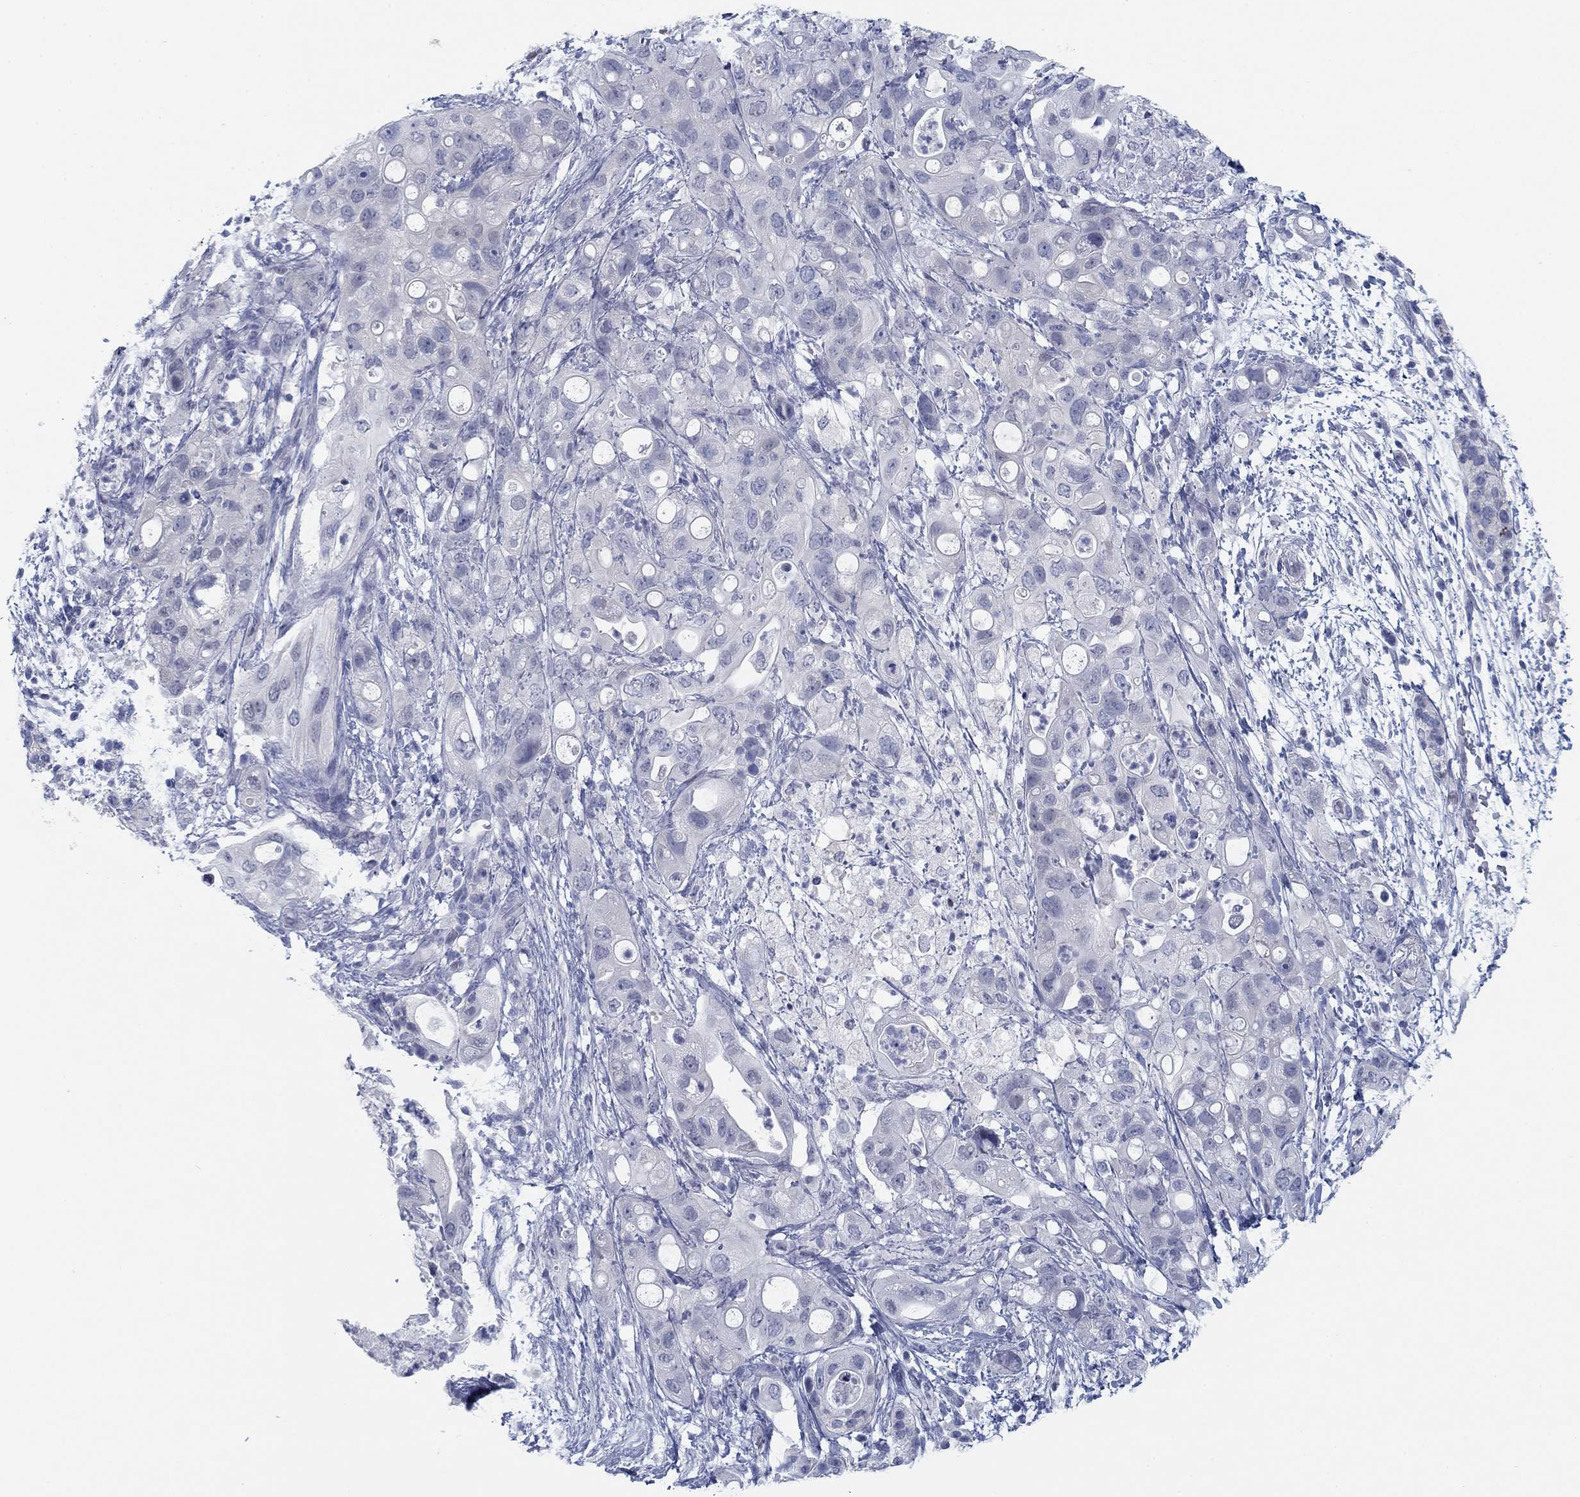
{"staining": {"intensity": "negative", "quantity": "none", "location": "none"}, "tissue": "pancreatic cancer", "cell_type": "Tumor cells", "image_type": "cancer", "snomed": [{"axis": "morphology", "description": "Adenocarcinoma, NOS"}, {"axis": "topography", "description": "Pancreas"}], "caption": "This is an immunohistochemistry photomicrograph of pancreatic cancer. There is no expression in tumor cells.", "gene": "DNAL1", "patient": {"sex": "female", "age": 72}}